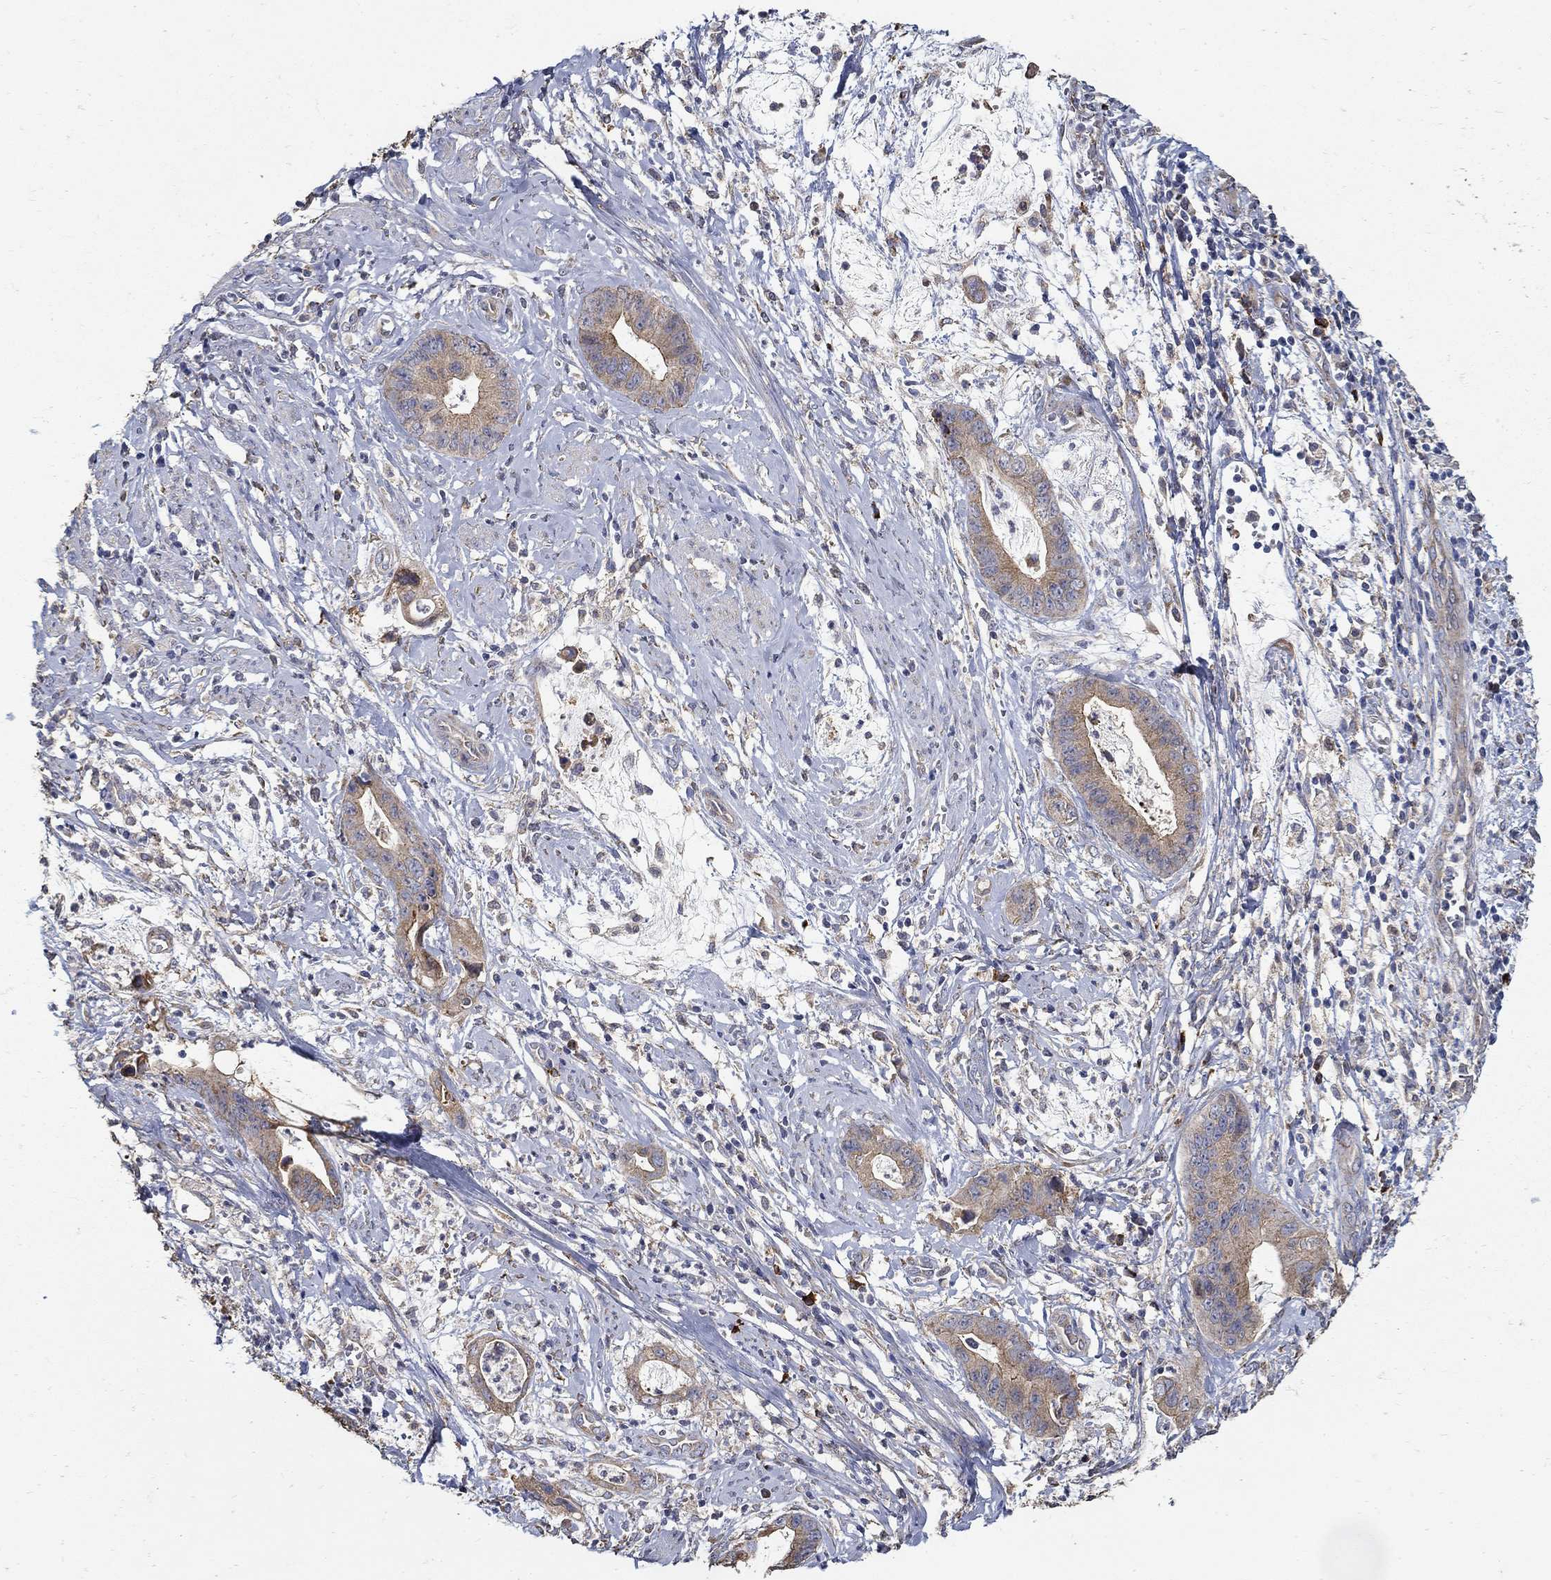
{"staining": {"intensity": "weak", "quantity": ">75%", "location": "cytoplasmic/membranous"}, "tissue": "cervical cancer", "cell_type": "Tumor cells", "image_type": "cancer", "snomed": [{"axis": "morphology", "description": "Adenocarcinoma, NOS"}, {"axis": "topography", "description": "Cervix"}], "caption": "Immunohistochemistry of human adenocarcinoma (cervical) reveals low levels of weak cytoplasmic/membranous positivity in about >75% of tumor cells. The staining is performed using DAB (3,3'-diaminobenzidine) brown chromogen to label protein expression. The nuclei are counter-stained blue using hematoxylin.", "gene": "EMILIN3", "patient": {"sex": "female", "age": 44}}